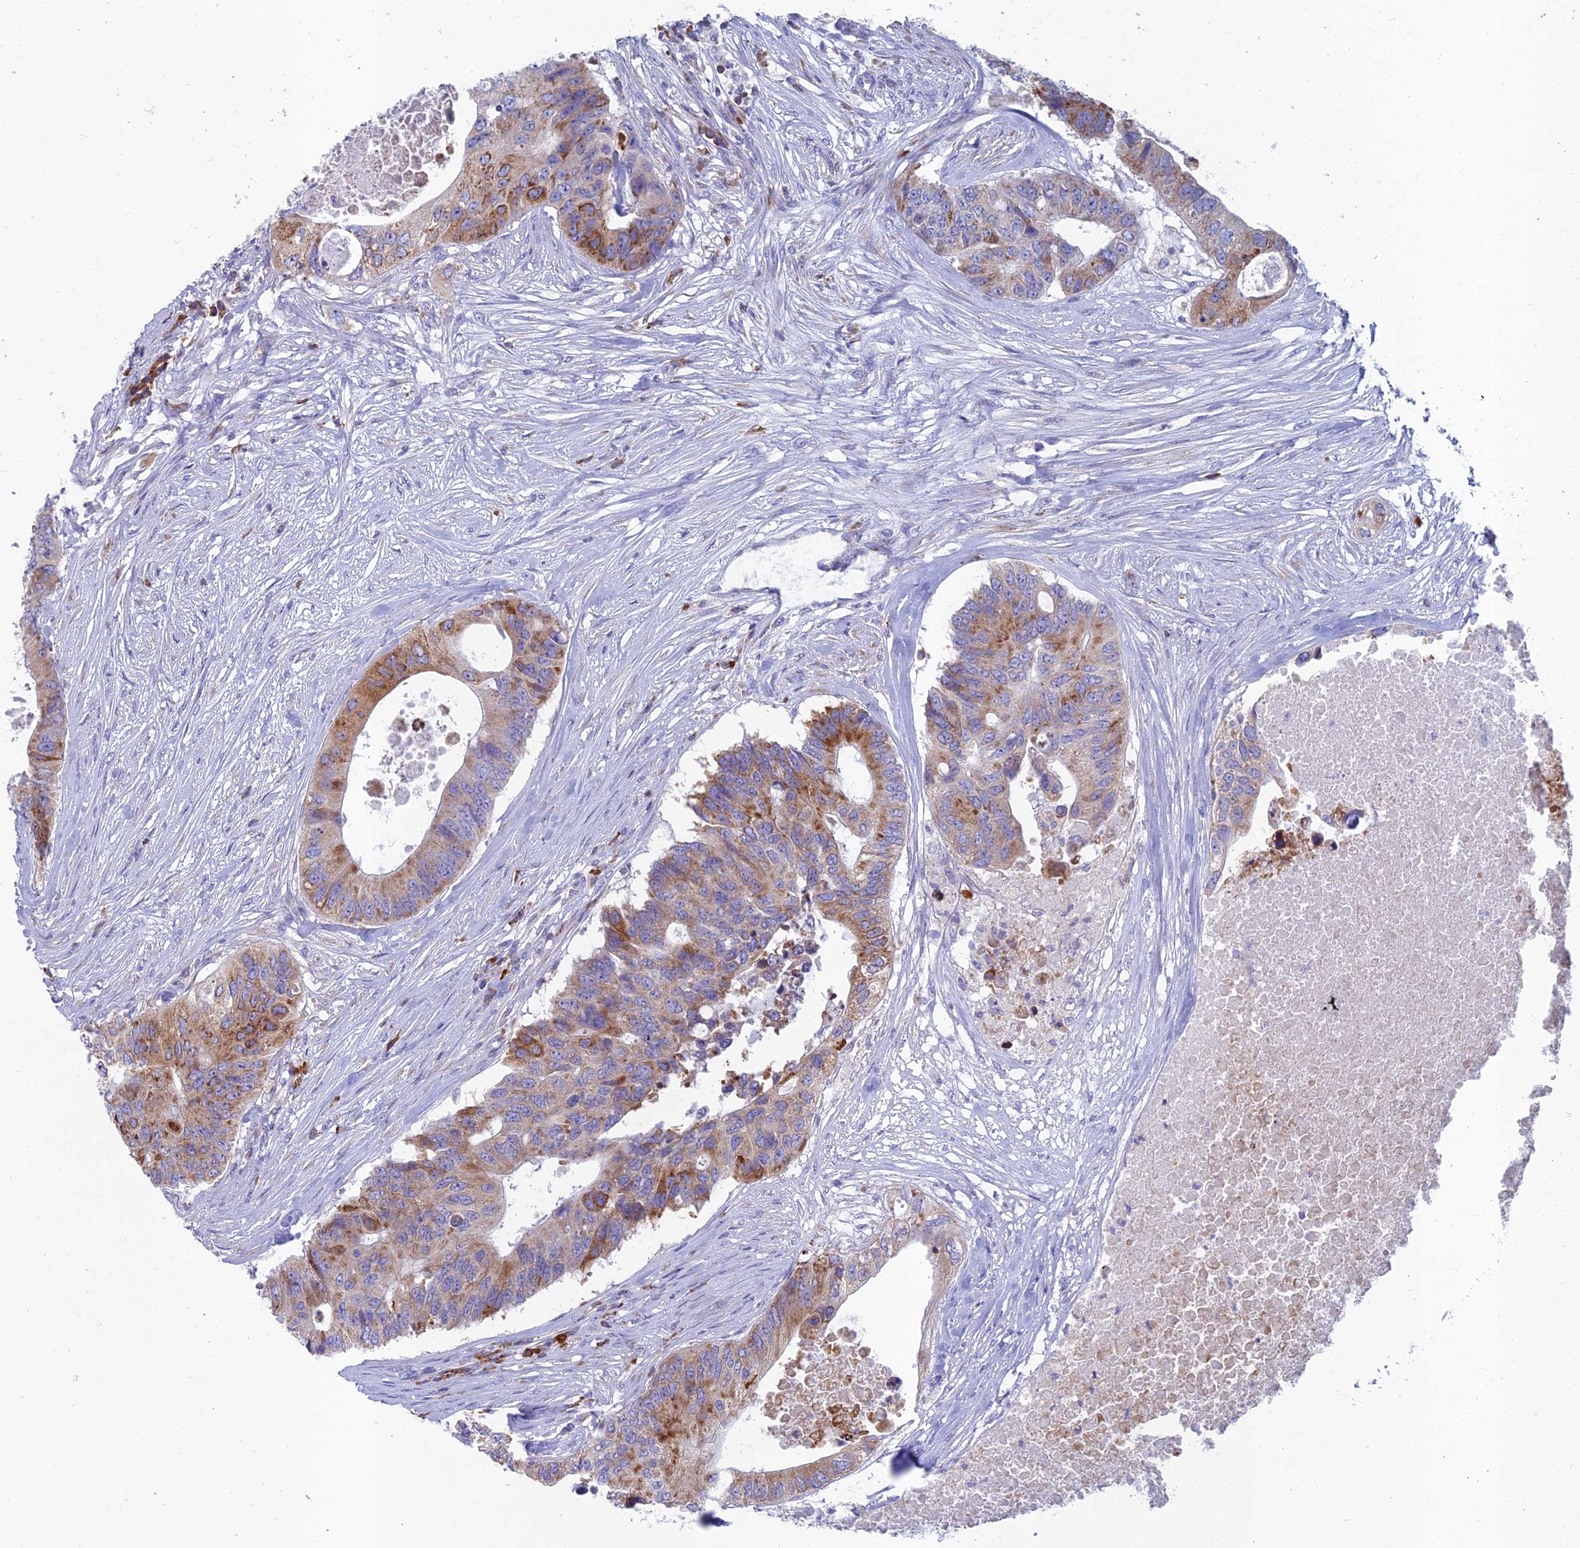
{"staining": {"intensity": "moderate", "quantity": ">75%", "location": "cytoplasmic/membranous"}, "tissue": "colorectal cancer", "cell_type": "Tumor cells", "image_type": "cancer", "snomed": [{"axis": "morphology", "description": "Adenocarcinoma, NOS"}, {"axis": "topography", "description": "Colon"}], "caption": "Human colorectal cancer (adenocarcinoma) stained with a protein marker exhibits moderate staining in tumor cells.", "gene": "ABI3BP", "patient": {"sex": "male", "age": 71}}